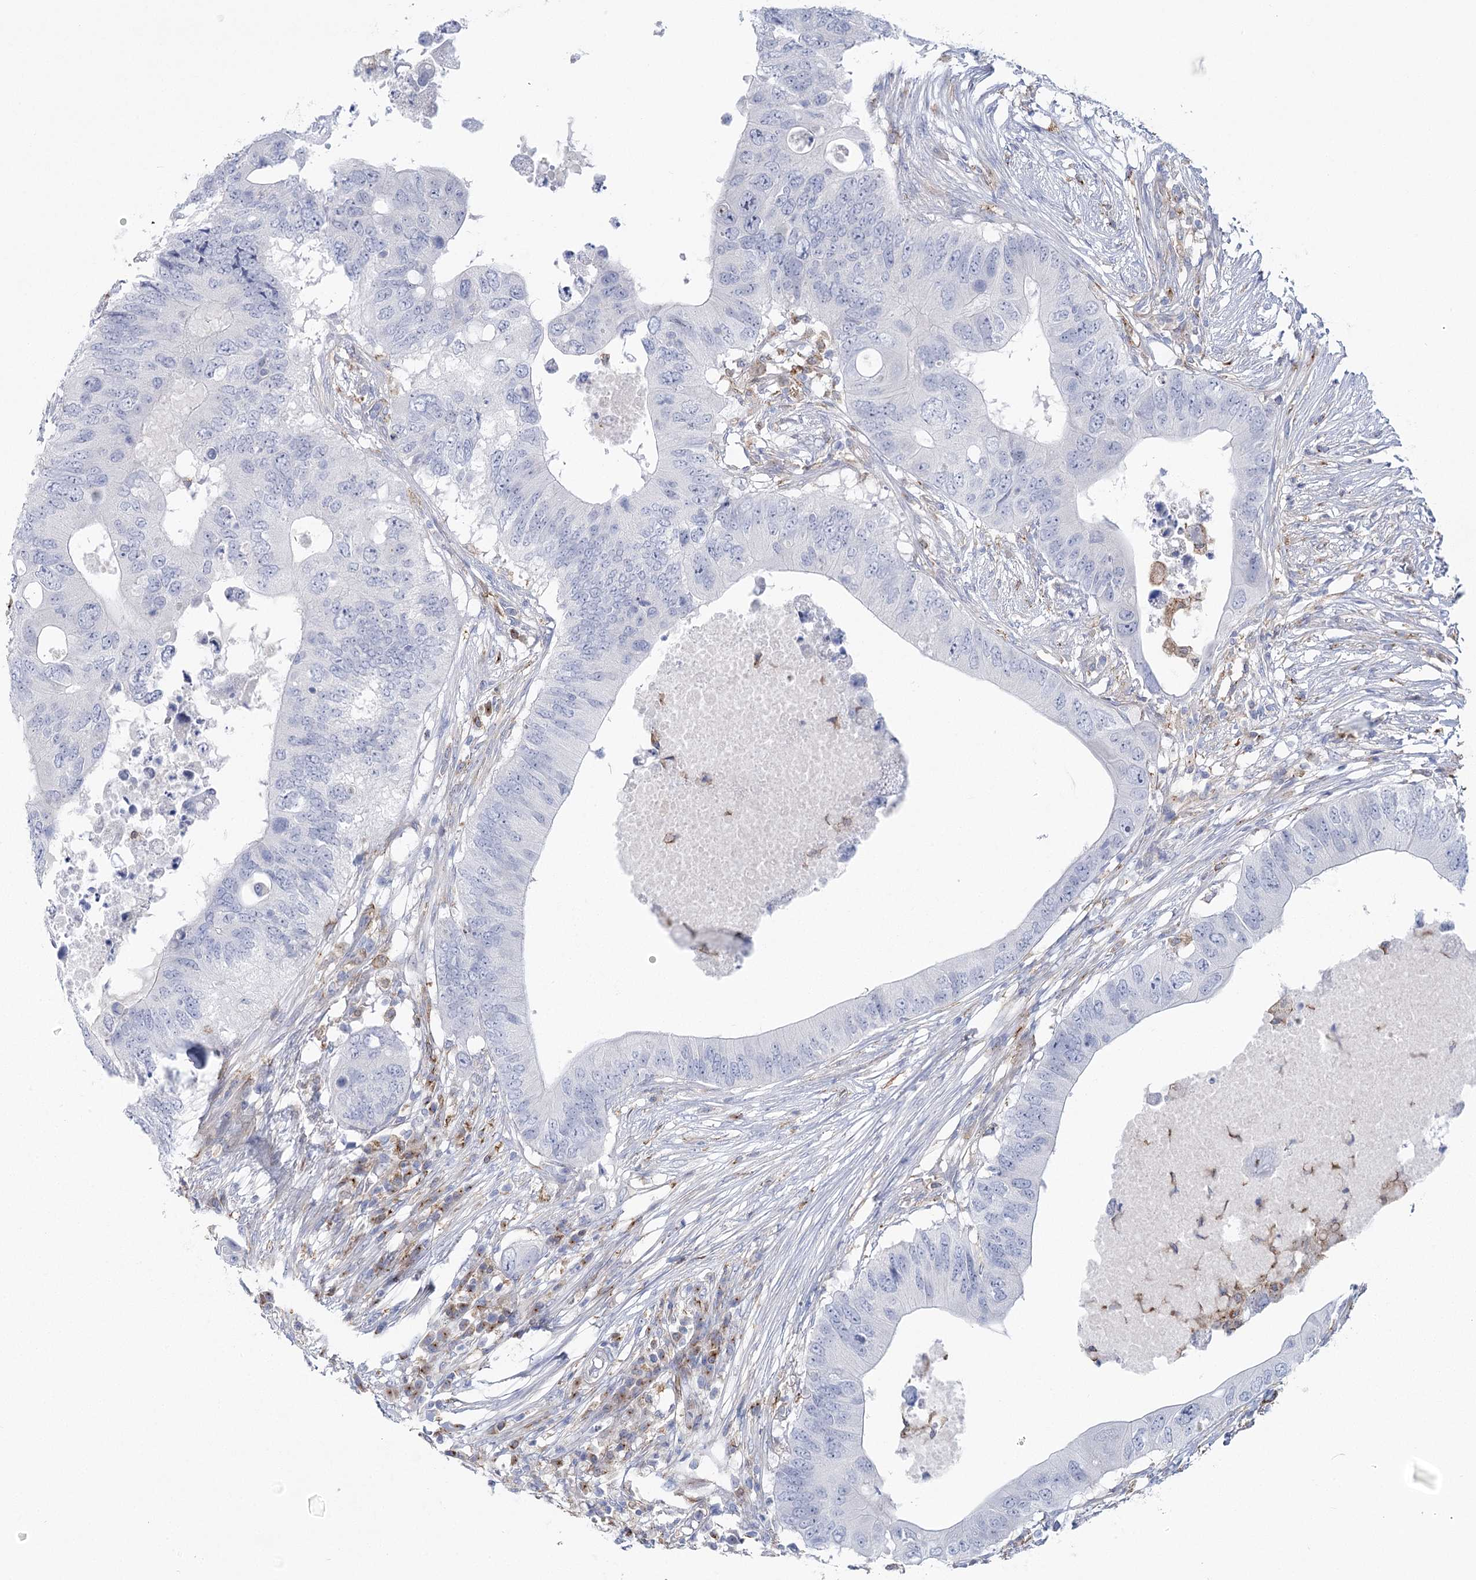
{"staining": {"intensity": "negative", "quantity": "none", "location": "none"}, "tissue": "colorectal cancer", "cell_type": "Tumor cells", "image_type": "cancer", "snomed": [{"axis": "morphology", "description": "Adenocarcinoma, NOS"}, {"axis": "topography", "description": "Colon"}], "caption": "DAB (3,3'-diaminobenzidine) immunohistochemical staining of human colorectal adenocarcinoma displays no significant staining in tumor cells.", "gene": "CCDC88A", "patient": {"sex": "male", "age": 71}}